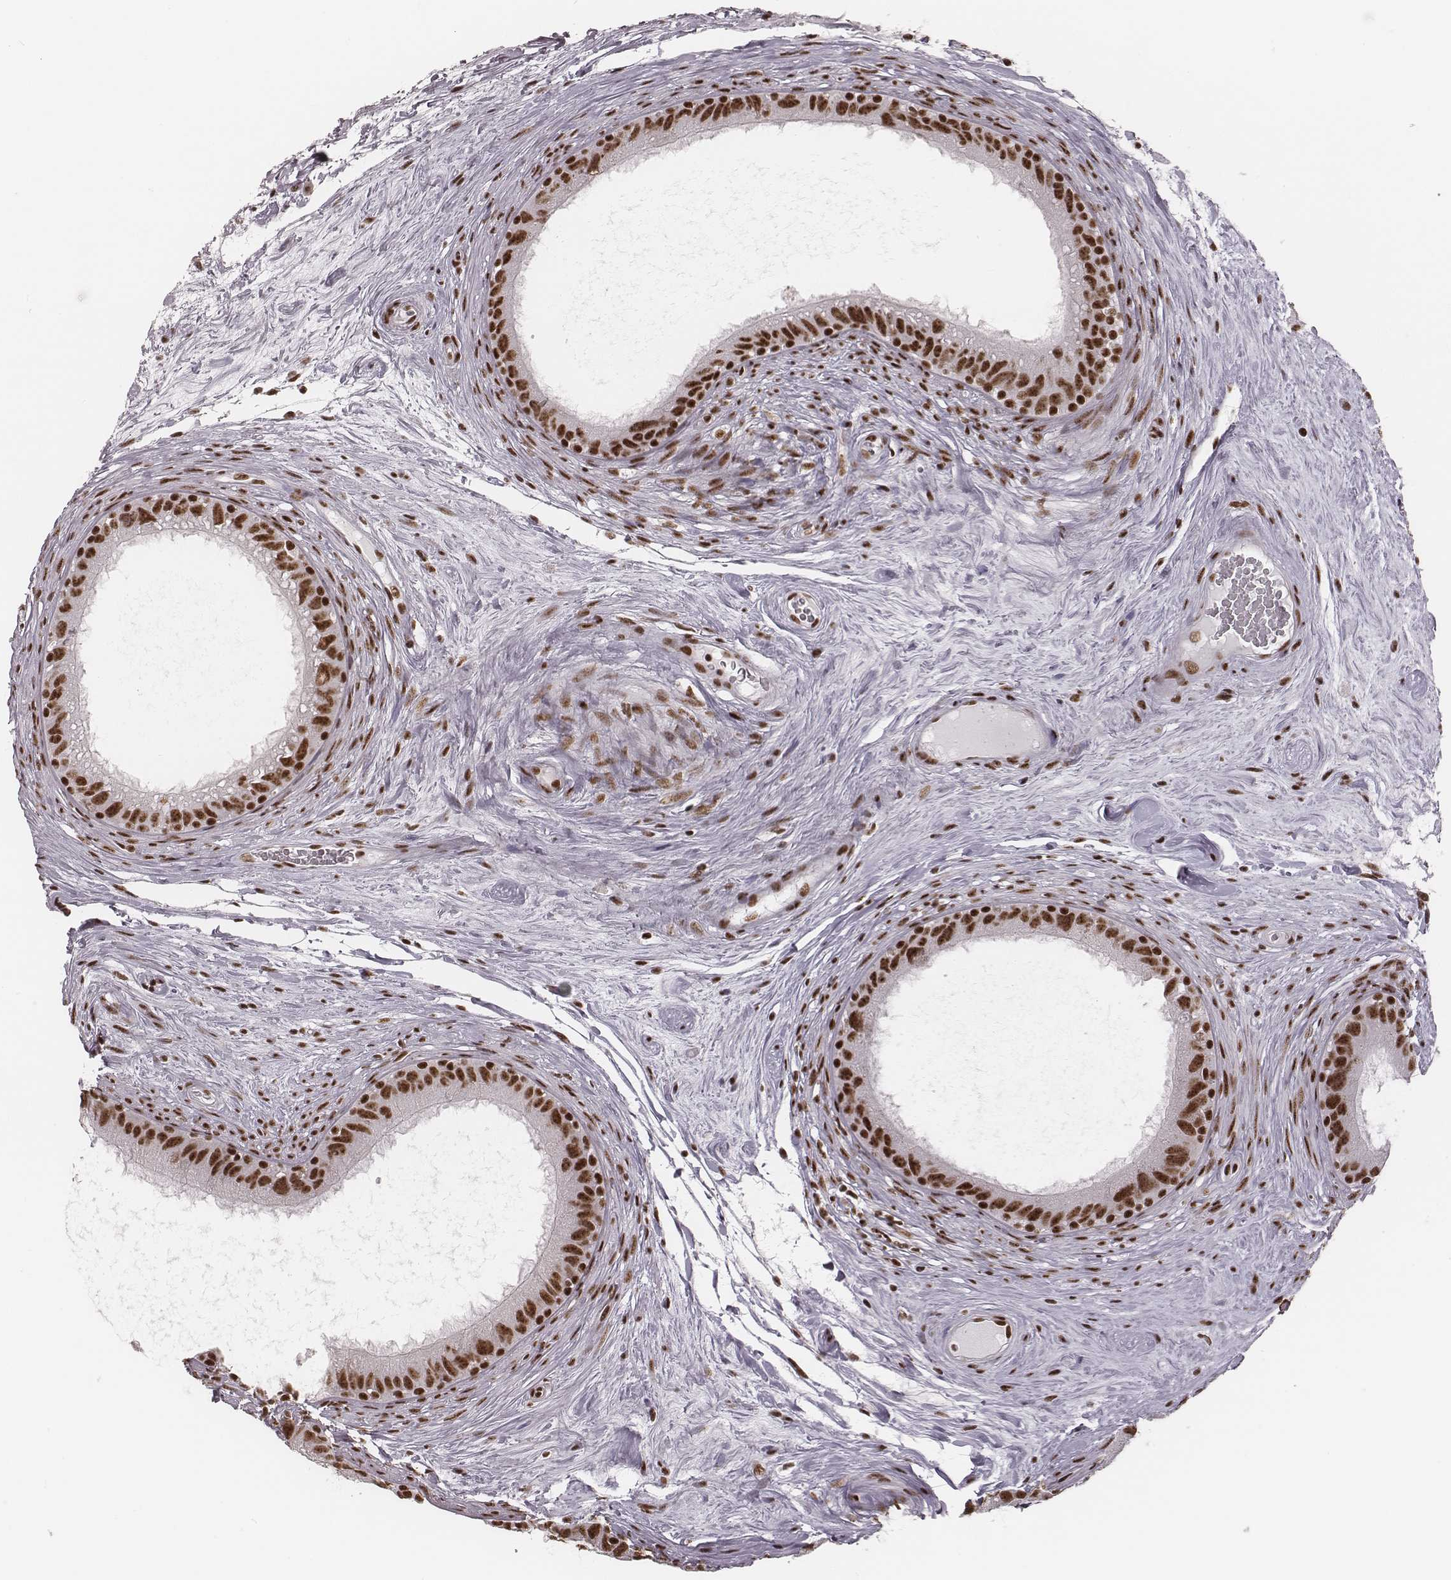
{"staining": {"intensity": "strong", "quantity": ">75%", "location": "nuclear"}, "tissue": "epididymis", "cell_type": "Glandular cells", "image_type": "normal", "snomed": [{"axis": "morphology", "description": "Normal tissue, NOS"}, {"axis": "topography", "description": "Epididymis"}], "caption": "Immunohistochemical staining of unremarkable epididymis demonstrates high levels of strong nuclear positivity in approximately >75% of glandular cells.", "gene": "LUC7L", "patient": {"sex": "male", "age": 59}}